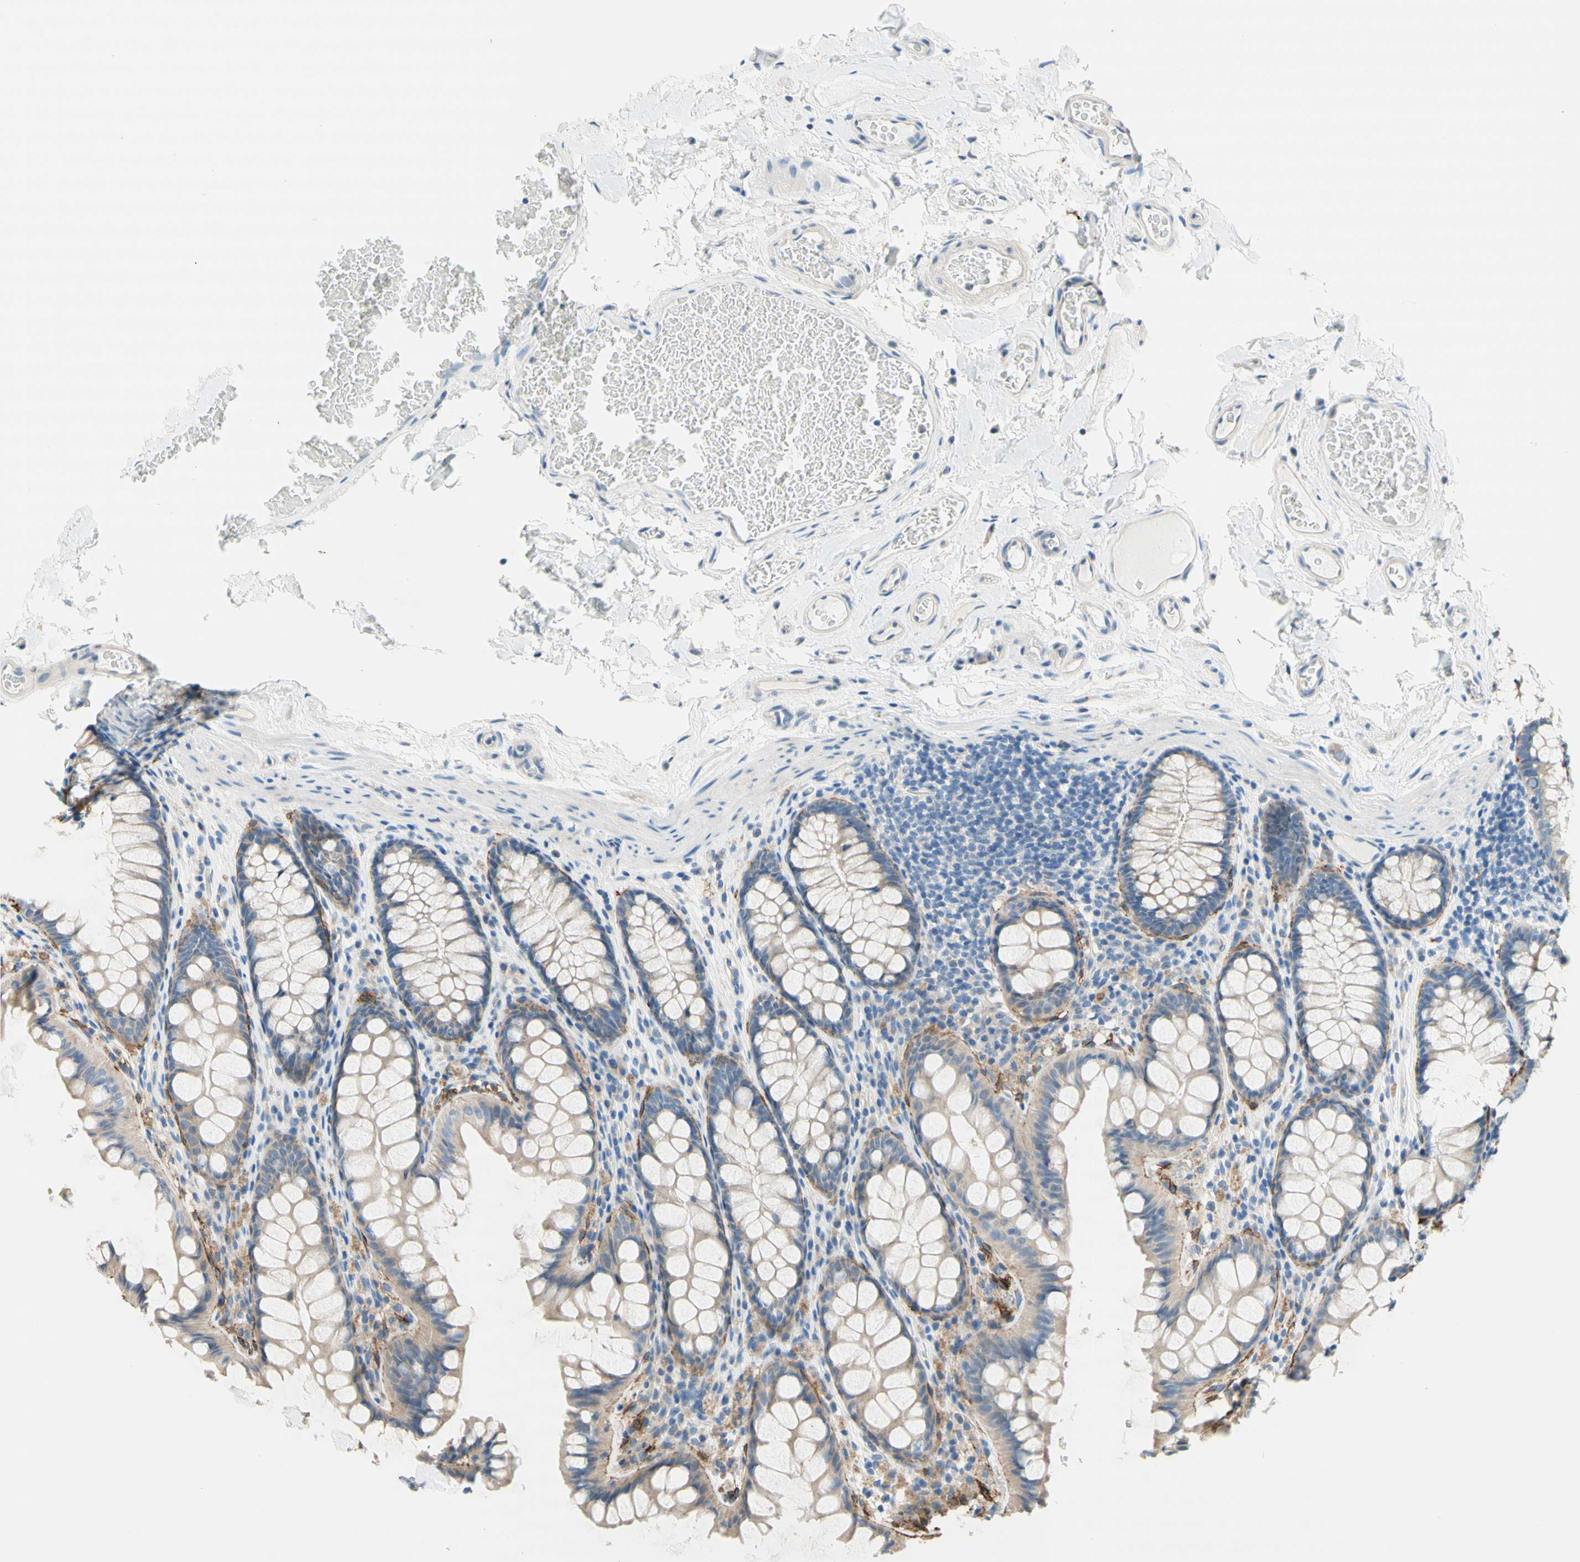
{"staining": {"intensity": "negative", "quantity": "none", "location": "none"}, "tissue": "colon", "cell_type": "Endothelial cells", "image_type": "normal", "snomed": [{"axis": "morphology", "description": "Normal tissue, NOS"}, {"axis": "topography", "description": "Colon"}], "caption": "IHC histopathology image of benign colon: colon stained with DAB (3,3'-diaminobenzidine) demonstrates no significant protein positivity in endothelial cells. (DAB immunohistochemistry, high magnification).", "gene": "F3", "patient": {"sex": "female", "age": 55}}